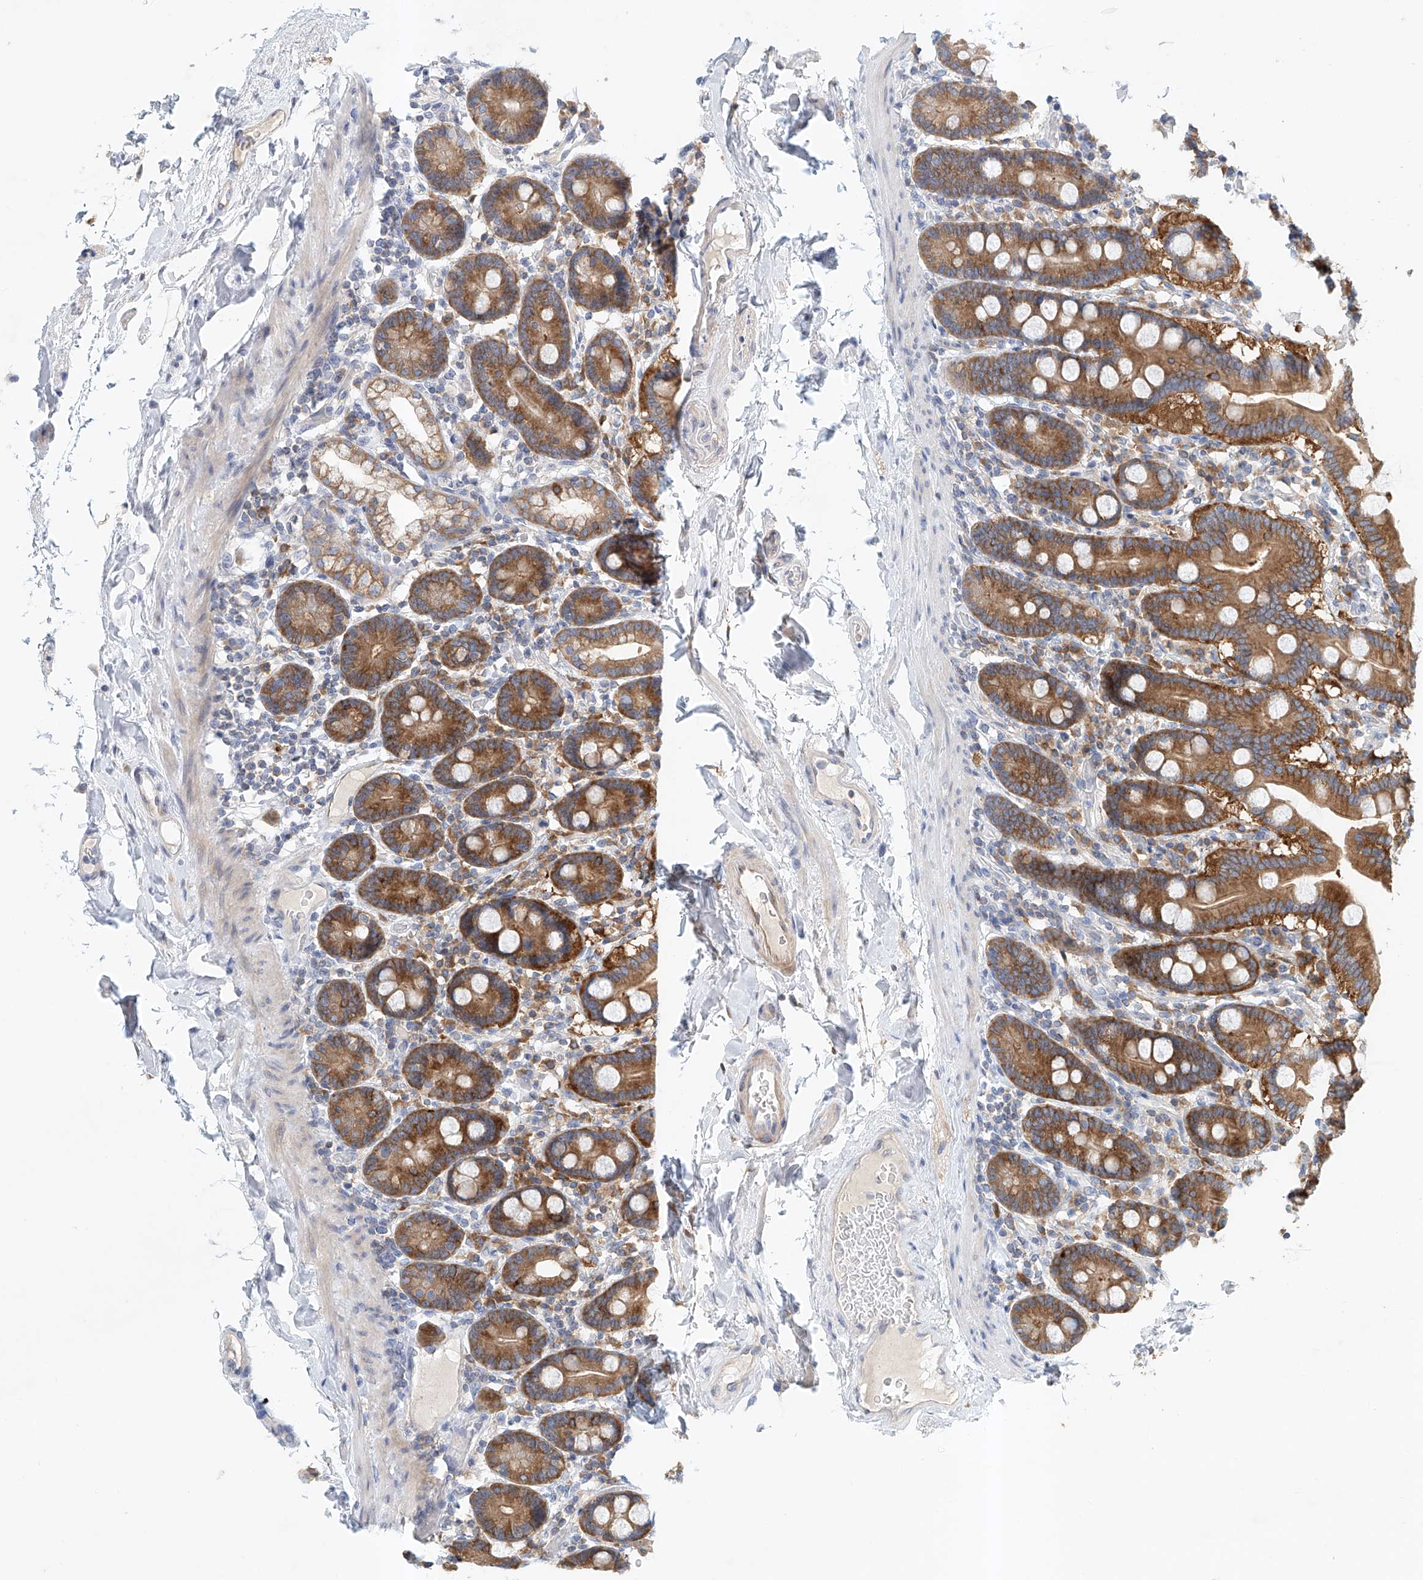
{"staining": {"intensity": "strong", "quantity": "25%-75%", "location": "cytoplasmic/membranous"}, "tissue": "duodenum", "cell_type": "Glandular cells", "image_type": "normal", "snomed": [{"axis": "morphology", "description": "Normal tissue, NOS"}, {"axis": "topography", "description": "Duodenum"}], "caption": "Duodenum stained with DAB immunohistochemistry reveals high levels of strong cytoplasmic/membranous staining in approximately 25%-75% of glandular cells. (DAB = brown stain, brightfield microscopy at high magnification).", "gene": "CARMIL1", "patient": {"sex": "male", "age": 55}}